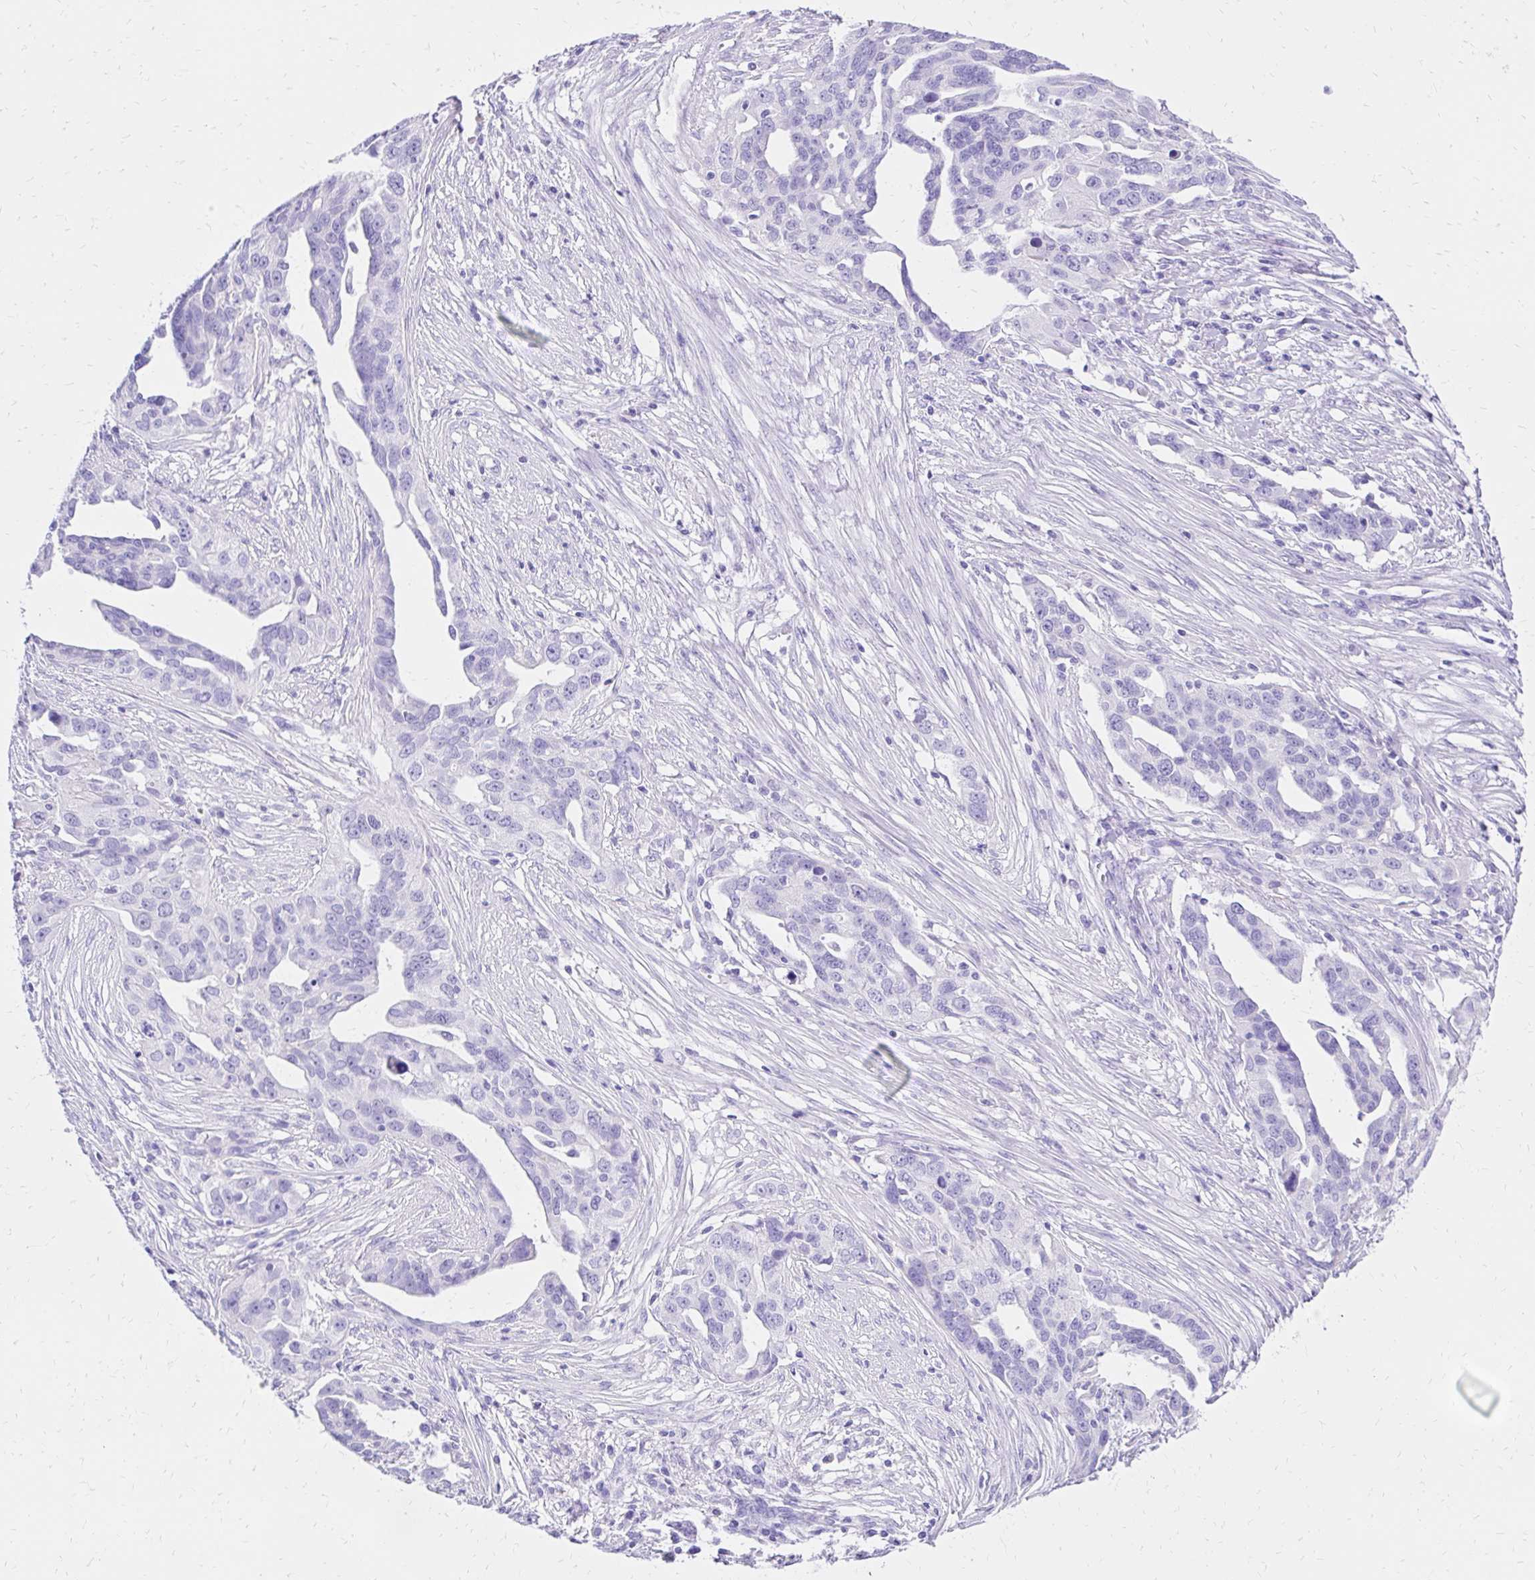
{"staining": {"intensity": "negative", "quantity": "none", "location": "none"}, "tissue": "ovarian cancer", "cell_type": "Tumor cells", "image_type": "cancer", "snomed": [{"axis": "morphology", "description": "Carcinoma, endometroid"}, {"axis": "morphology", "description": "Cystadenocarcinoma, serous, NOS"}, {"axis": "topography", "description": "Ovary"}], "caption": "The image shows no significant expression in tumor cells of serous cystadenocarcinoma (ovarian).", "gene": "S100G", "patient": {"sex": "female", "age": 45}}